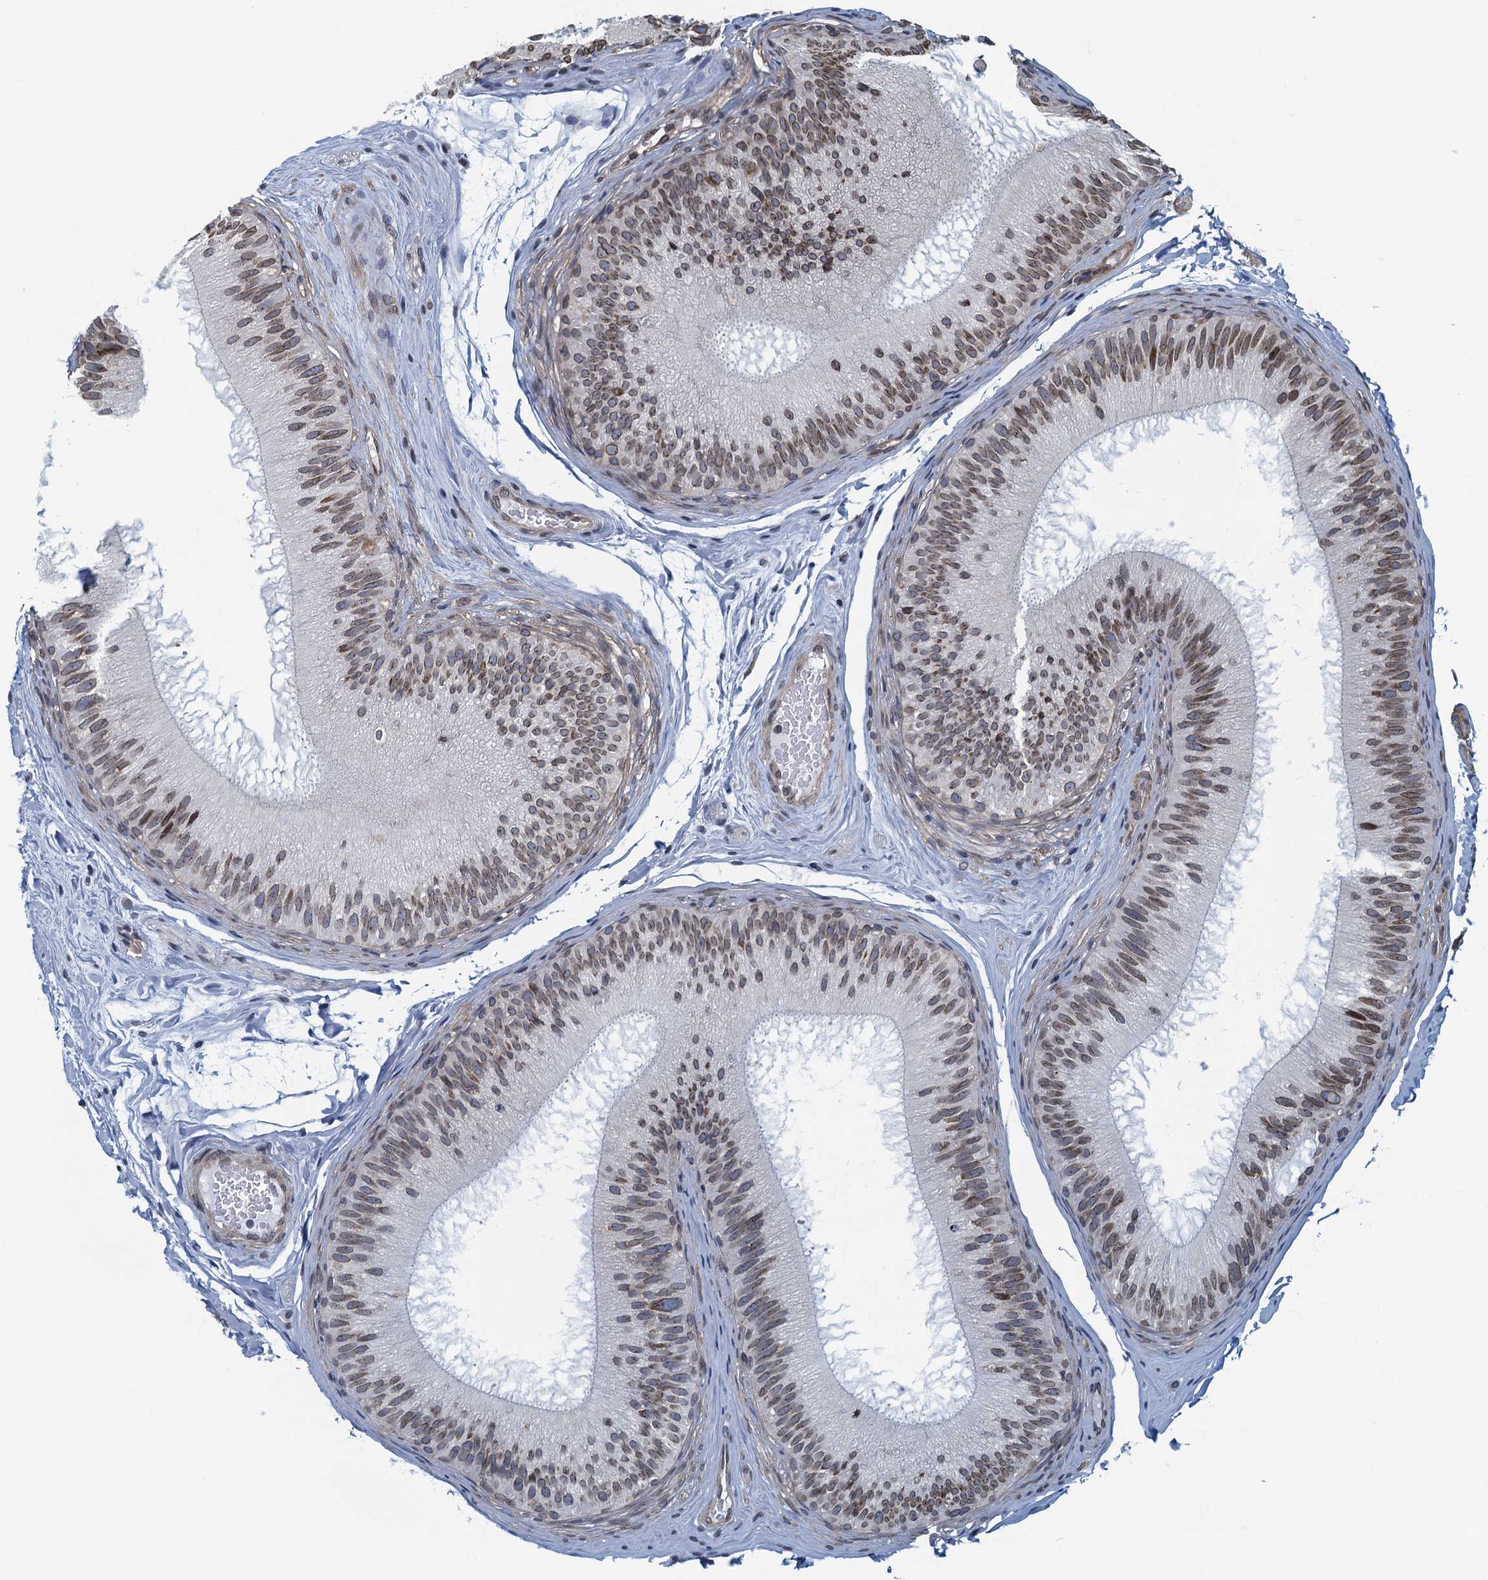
{"staining": {"intensity": "moderate", "quantity": "25%-75%", "location": "cytoplasmic/membranous,nuclear"}, "tissue": "epididymis", "cell_type": "Glandular cells", "image_type": "normal", "snomed": [{"axis": "morphology", "description": "Normal tissue, NOS"}, {"axis": "topography", "description": "Epididymis"}], "caption": "A brown stain shows moderate cytoplasmic/membranous,nuclear staining of a protein in glandular cells of normal human epididymis.", "gene": "CCDC34", "patient": {"sex": "male", "age": 45}}